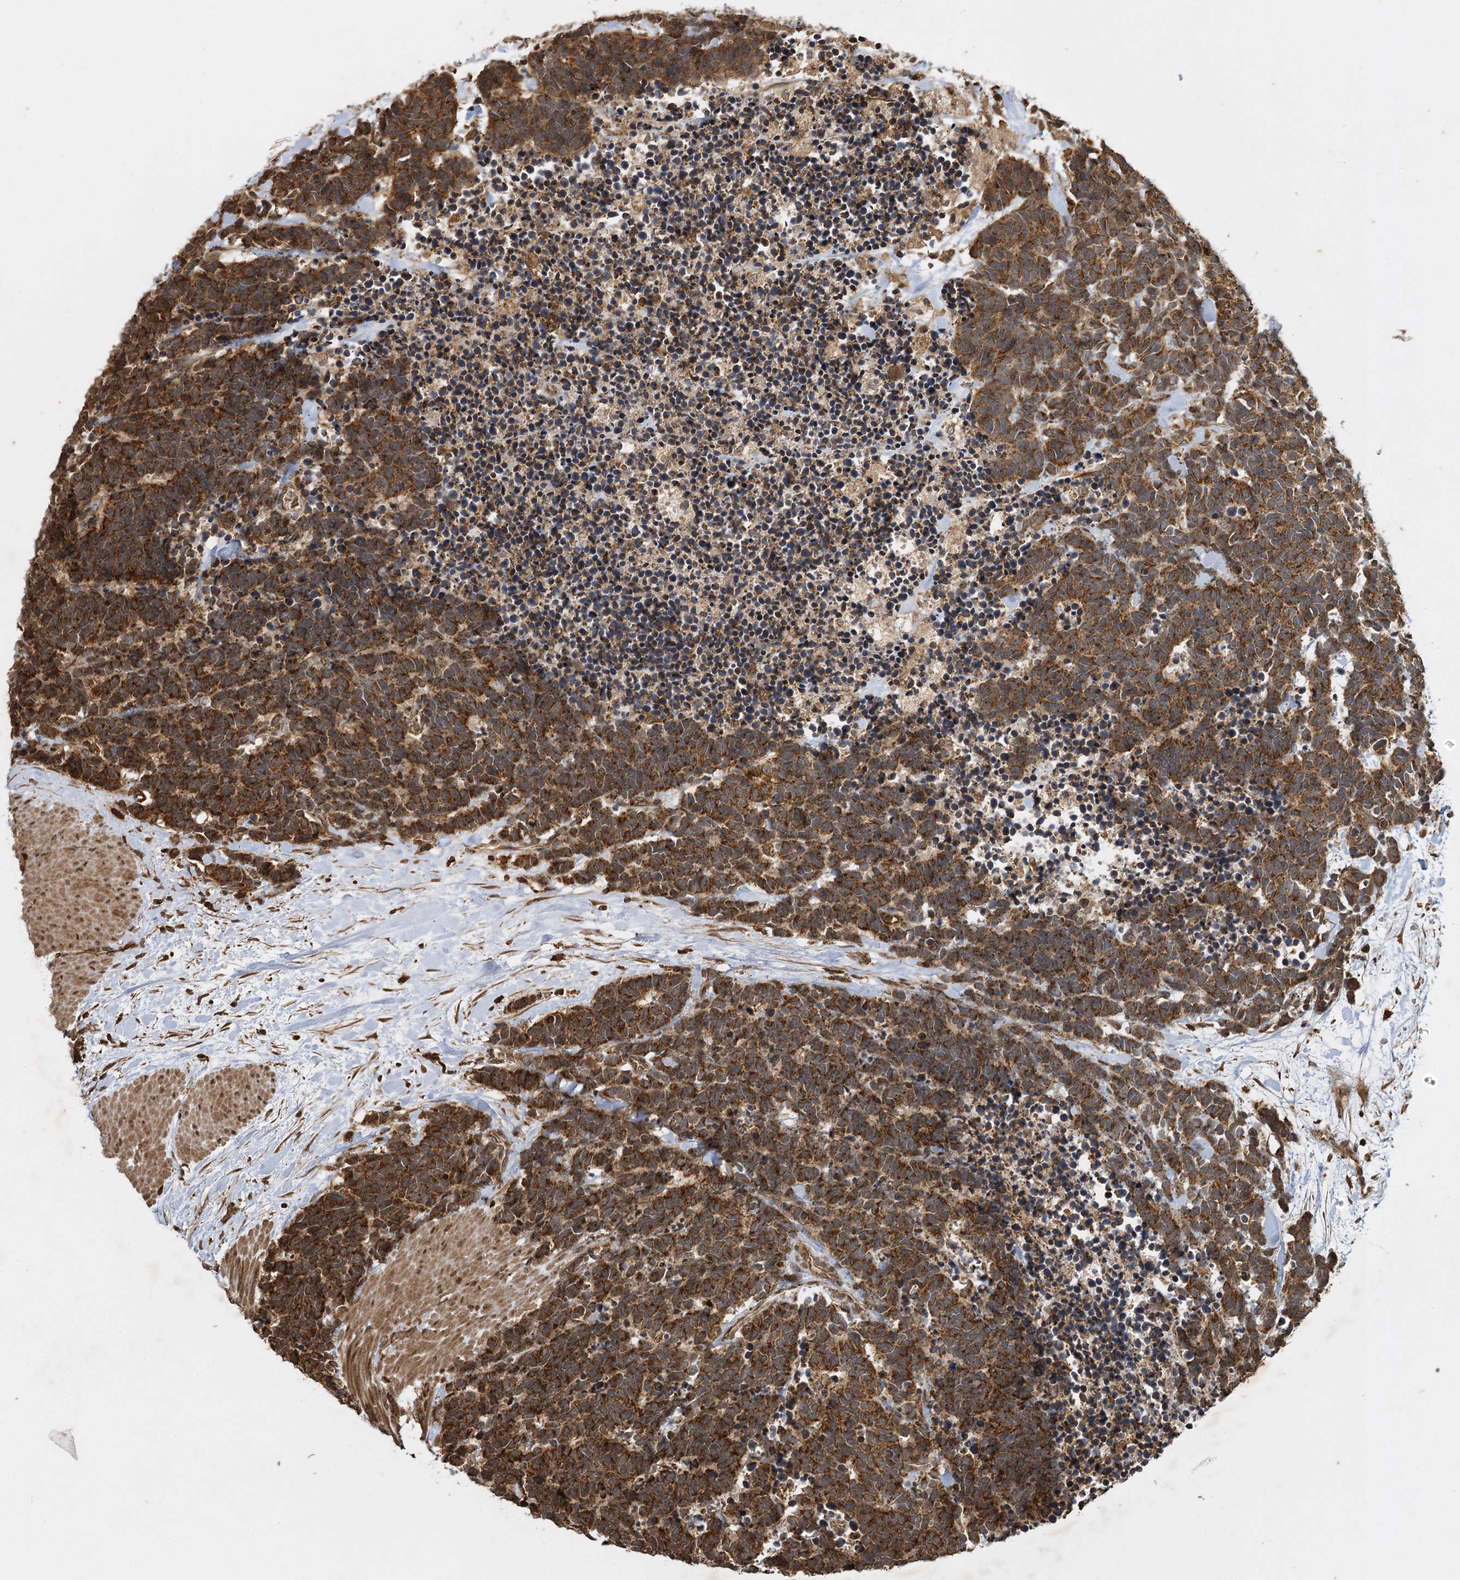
{"staining": {"intensity": "strong", "quantity": ">75%", "location": "cytoplasmic/membranous"}, "tissue": "carcinoid", "cell_type": "Tumor cells", "image_type": "cancer", "snomed": [{"axis": "morphology", "description": "Carcinoma, NOS"}, {"axis": "morphology", "description": "Carcinoid, malignant, NOS"}, {"axis": "topography", "description": "Urinary bladder"}], "caption": "A high-resolution micrograph shows immunohistochemistry (IHC) staining of carcinoid, which shows strong cytoplasmic/membranous staining in approximately >75% of tumor cells.", "gene": "IL11RA", "patient": {"sex": "male", "age": 57}}